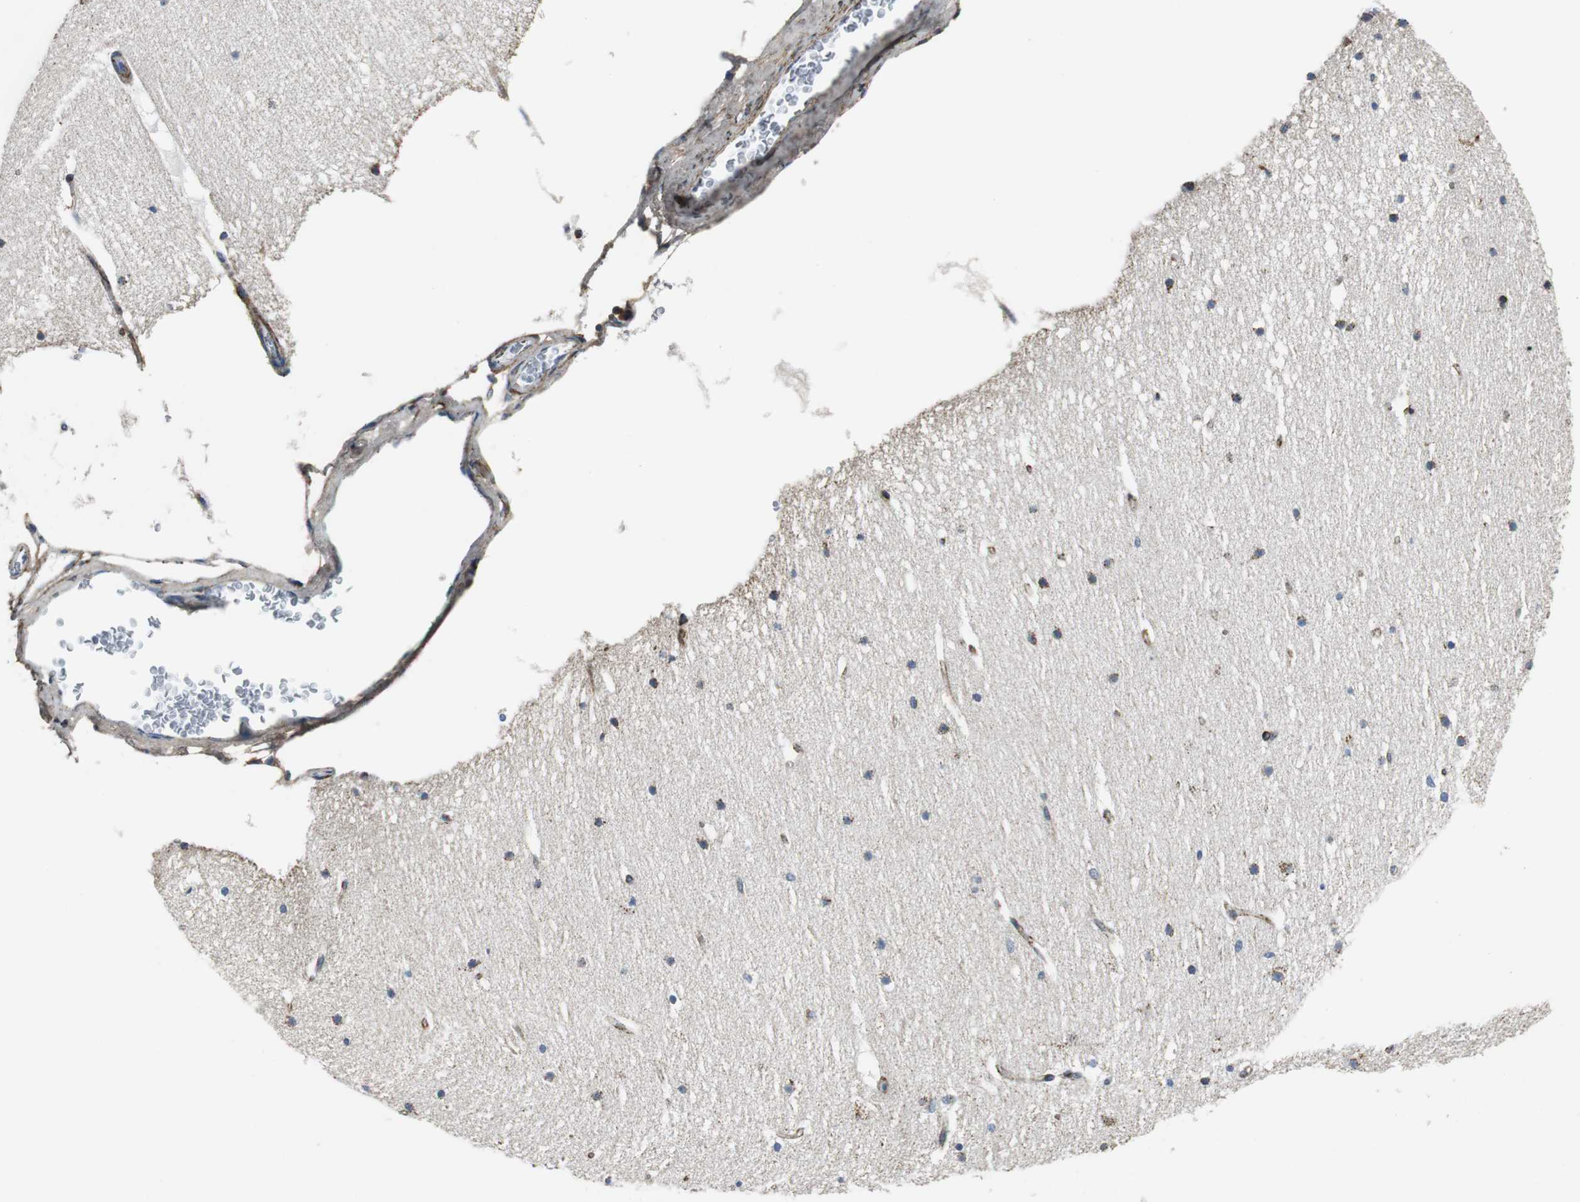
{"staining": {"intensity": "strong", "quantity": "25%-75%", "location": "cytoplasmic/membranous"}, "tissue": "cerebellum", "cell_type": "Cells in molecular layer", "image_type": "normal", "snomed": [{"axis": "morphology", "description": "Normal tissue, NOS"}, {"axis": "topography", "description": "Cerebellum"}], "caption": "A photomicrograph showing strong cytoplasmic/membranous staining in about 25%-75% of cells in molecular layer in benign cerebellum, as visualized by brown immunohistochemical staining.", "gene": "C1QTNF7", "patient": {"sex": "female", "age": 19}}